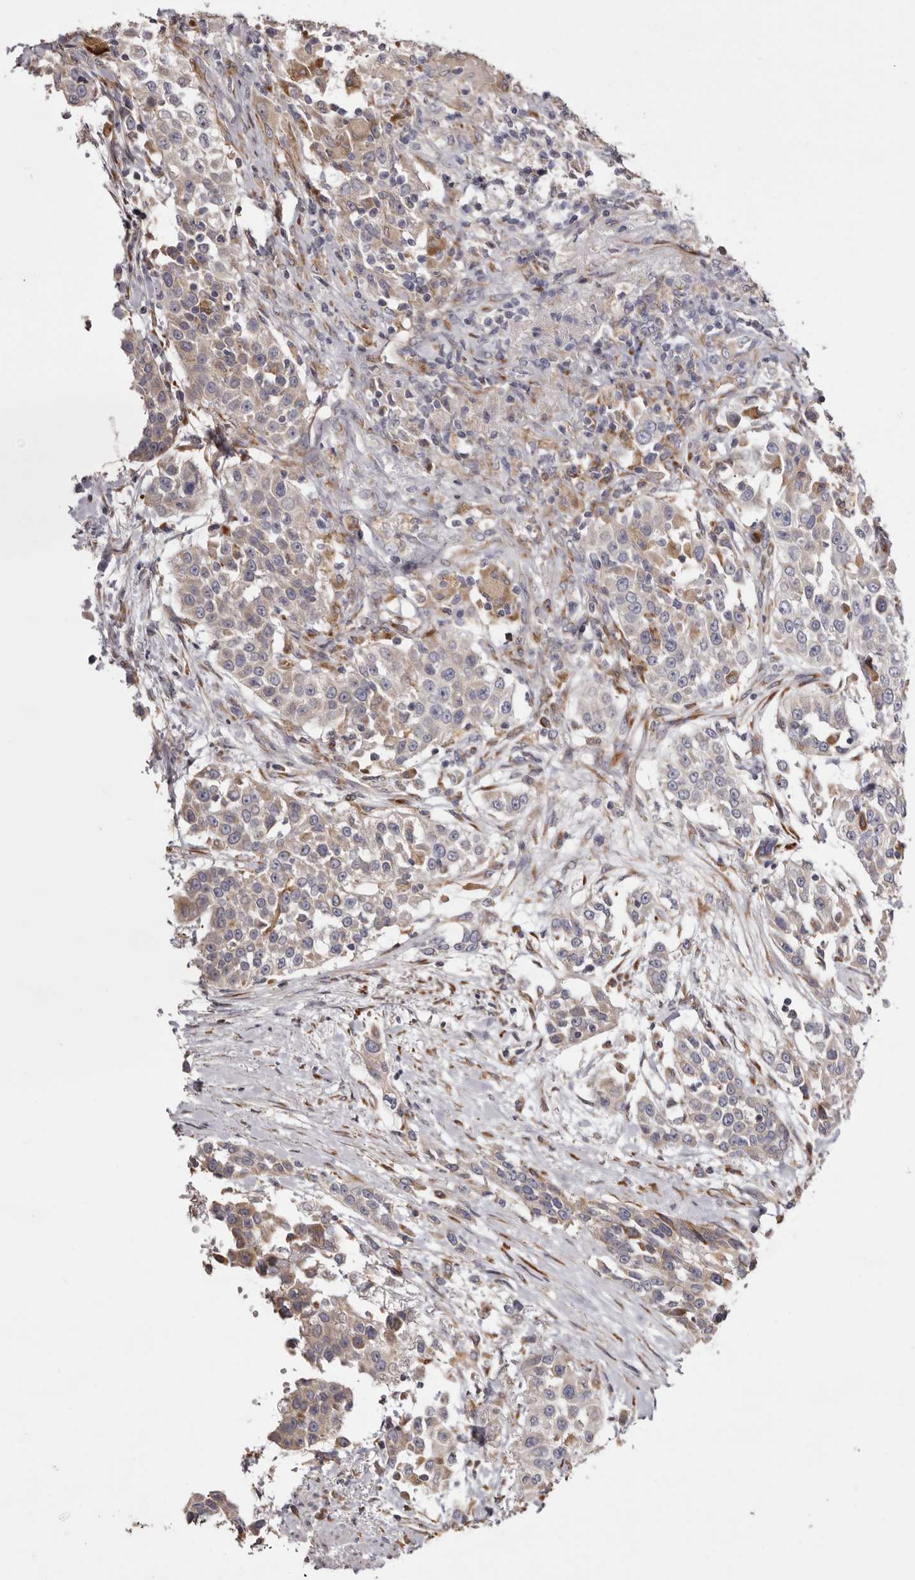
{"staining": {"intensity": "weak", "quantity": "<25%", "location": "cytoplasmic/membranous"}, "tissue": "urothelial cancer", "cell_type": "Tumor cells", "image_type": "cancer", "snomed": [{"axis": "morphology", "description": "Urothelial carcinoma, High grade"}, {"axis": "topography", "description": "Urinary bladder"}], "caption": "Immunohistochemistry (IHC) histopathology image of human high-grade urothelial carcinoma stained for a protein (brown), which exhibits no staining in tumor cells.", "gene": "PIGX", "patient": {"sex": "female", "age": 80}}